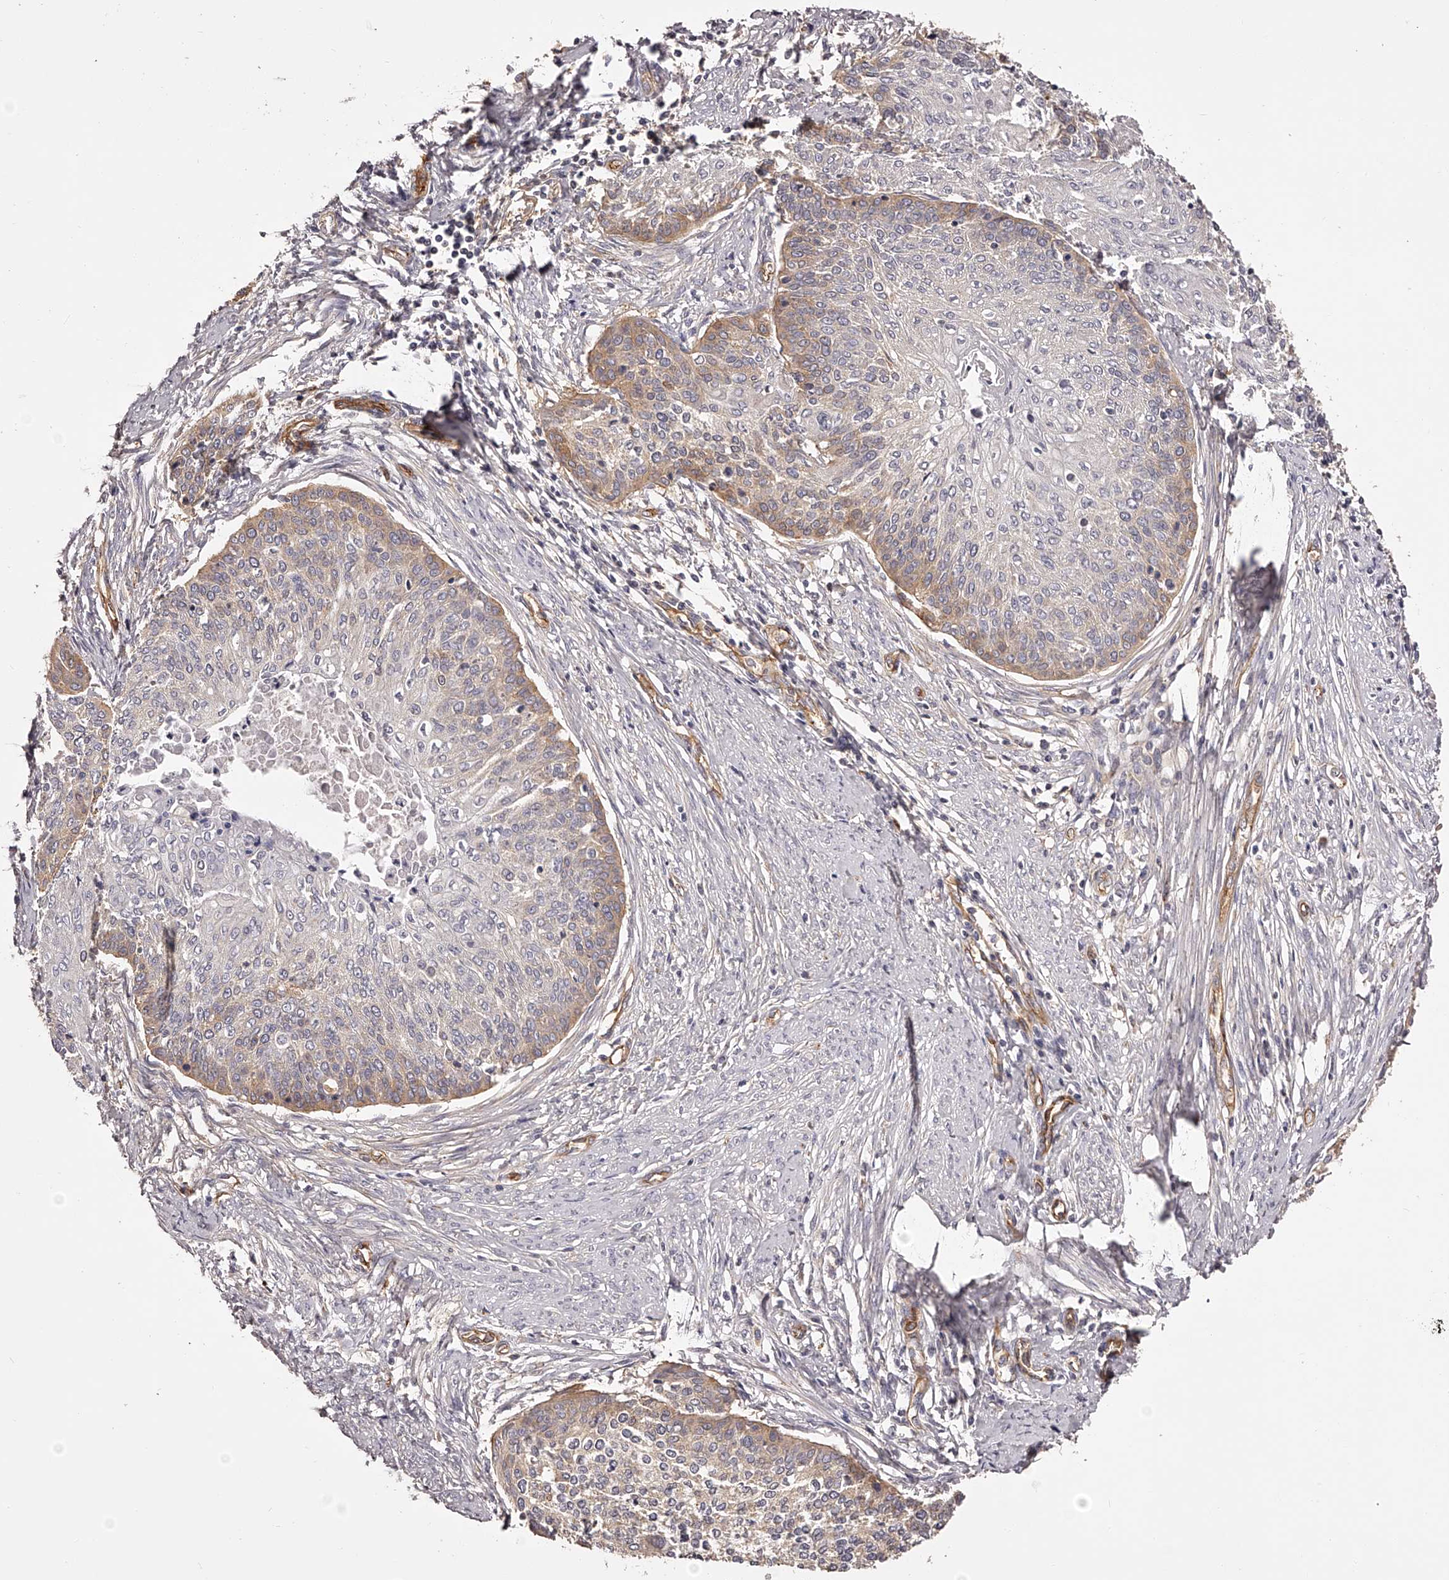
{"staining": {"intensity": "weak", "quantity": "25%-75%", "location": "cytoplasmic/membranous"}, "tissue": "cervical cancer", "cell_type": "Tumor cells", "image_type": "cancer", "snomed": [{"axis": "morphology", "description": "Squamous cell carcinoma, NOS"}, {"axis": "topography", "description": "Cervix"}], "caption": "Immunohistochemistry (DAB) staining of human cervical cancer (squamous cell carcinoma) shows weak cytoplasmic/membranous protein staining in approximately 25%-75% of tumor cells.", "gene": "LTV1", "patient": {"sex": "female", "age": 37}}